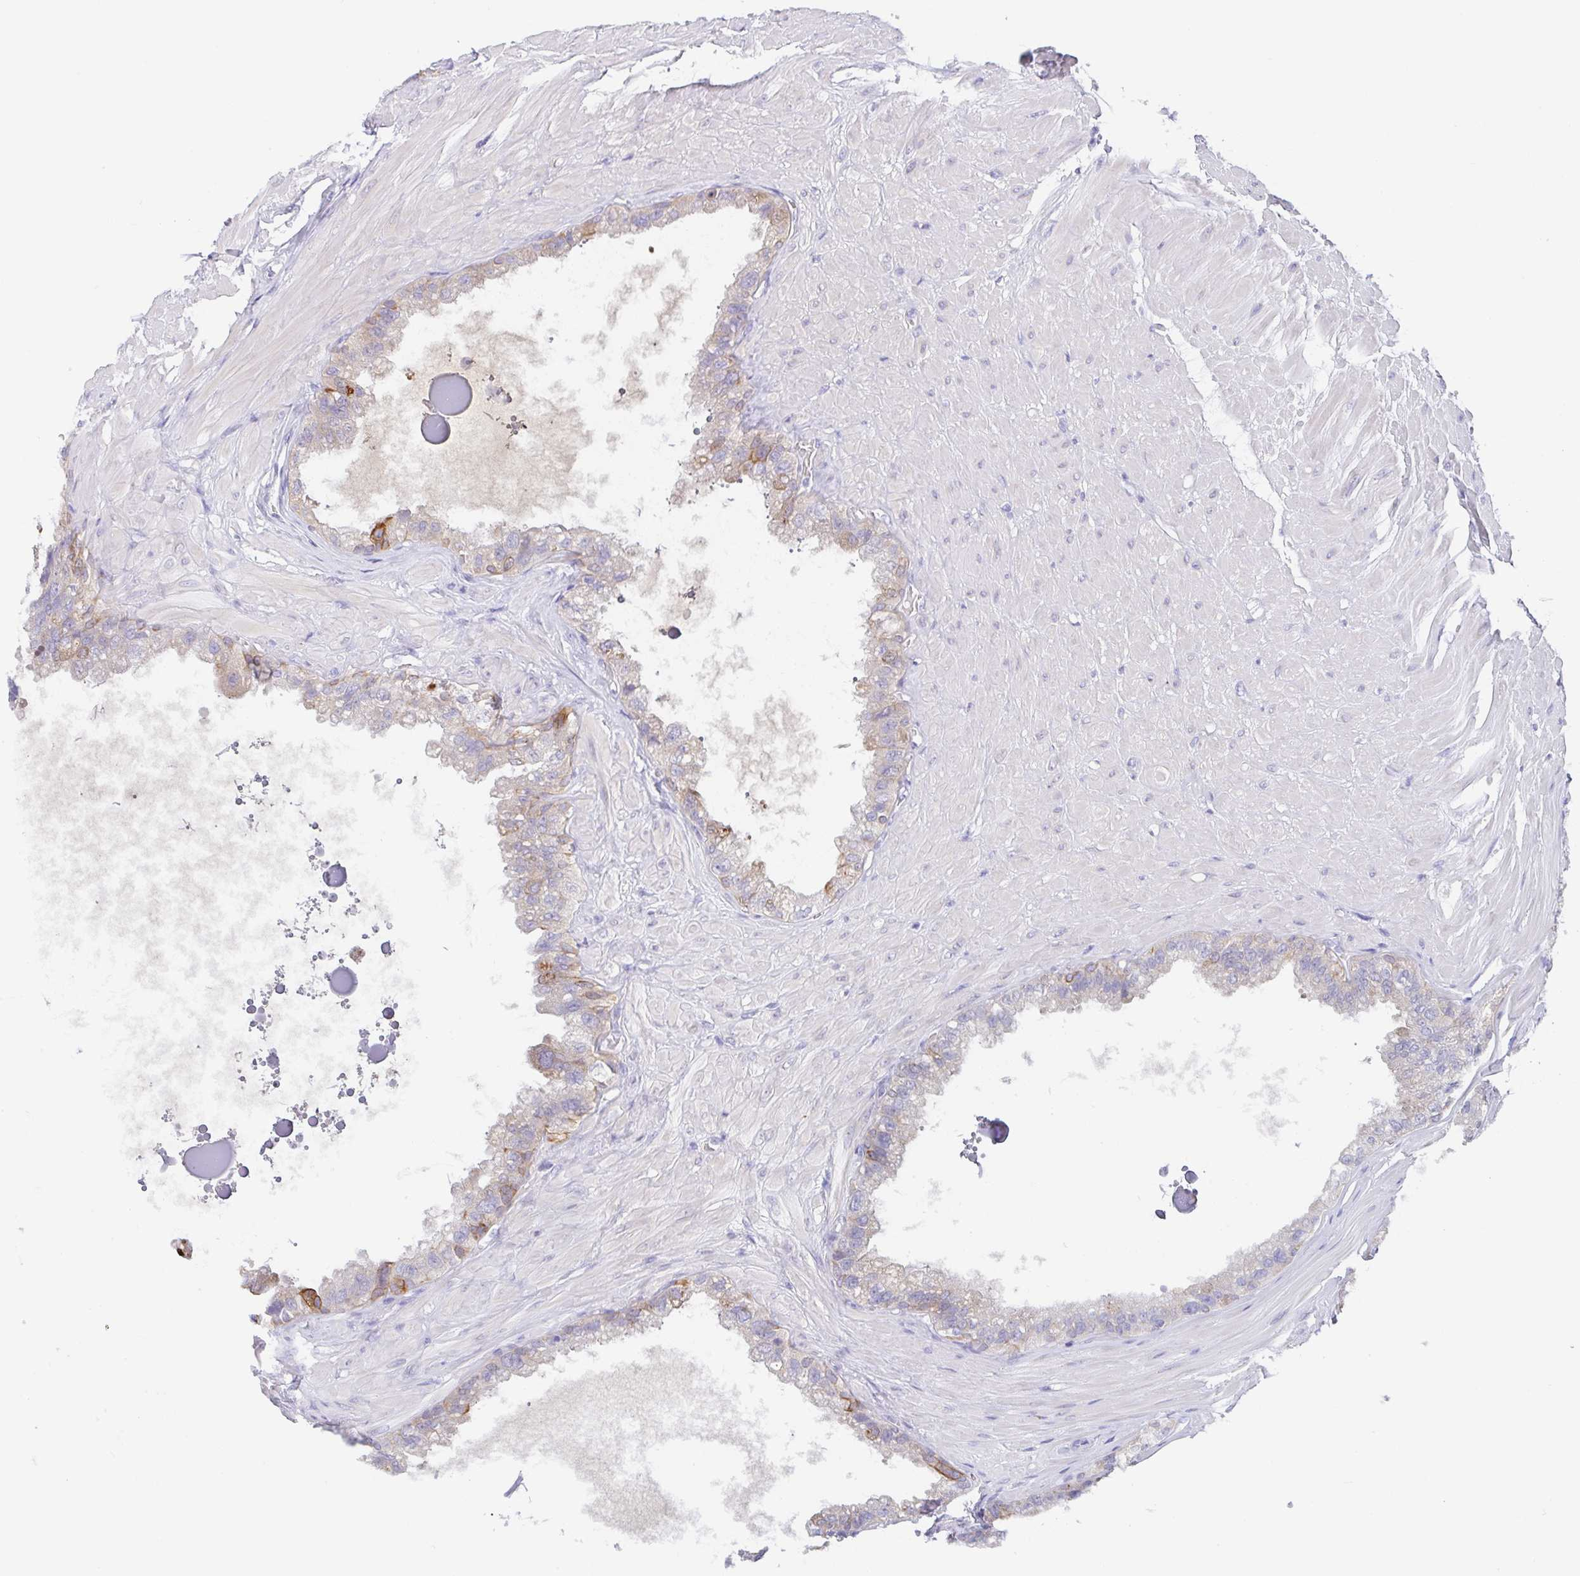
{"staining": {"intensity": "strong", "quantity": "25%-75%", "location": "cytoplasmic/membranous"}, "tissue": "seminal vesicle", "cell_type": "Glandular cells", "image_type": "normal", "snomed": [{"axis": "morphology", "description": "Normal tissue, NOS"}, {"axis": "topography", "description": "Seminal veicle"}, {"axis": "topography", "description": "Peripheral nerve tissue"}], "caption": "IHC micrograph of unremarkable seminal vesicle stained for a protein (brown), which shows high levels of strong cytoplasmic/membranous positivity in approximately 25%-75% of glandular cells.", "gene": "TRAF4", "patient": {"sex": "male", "age": 76}}